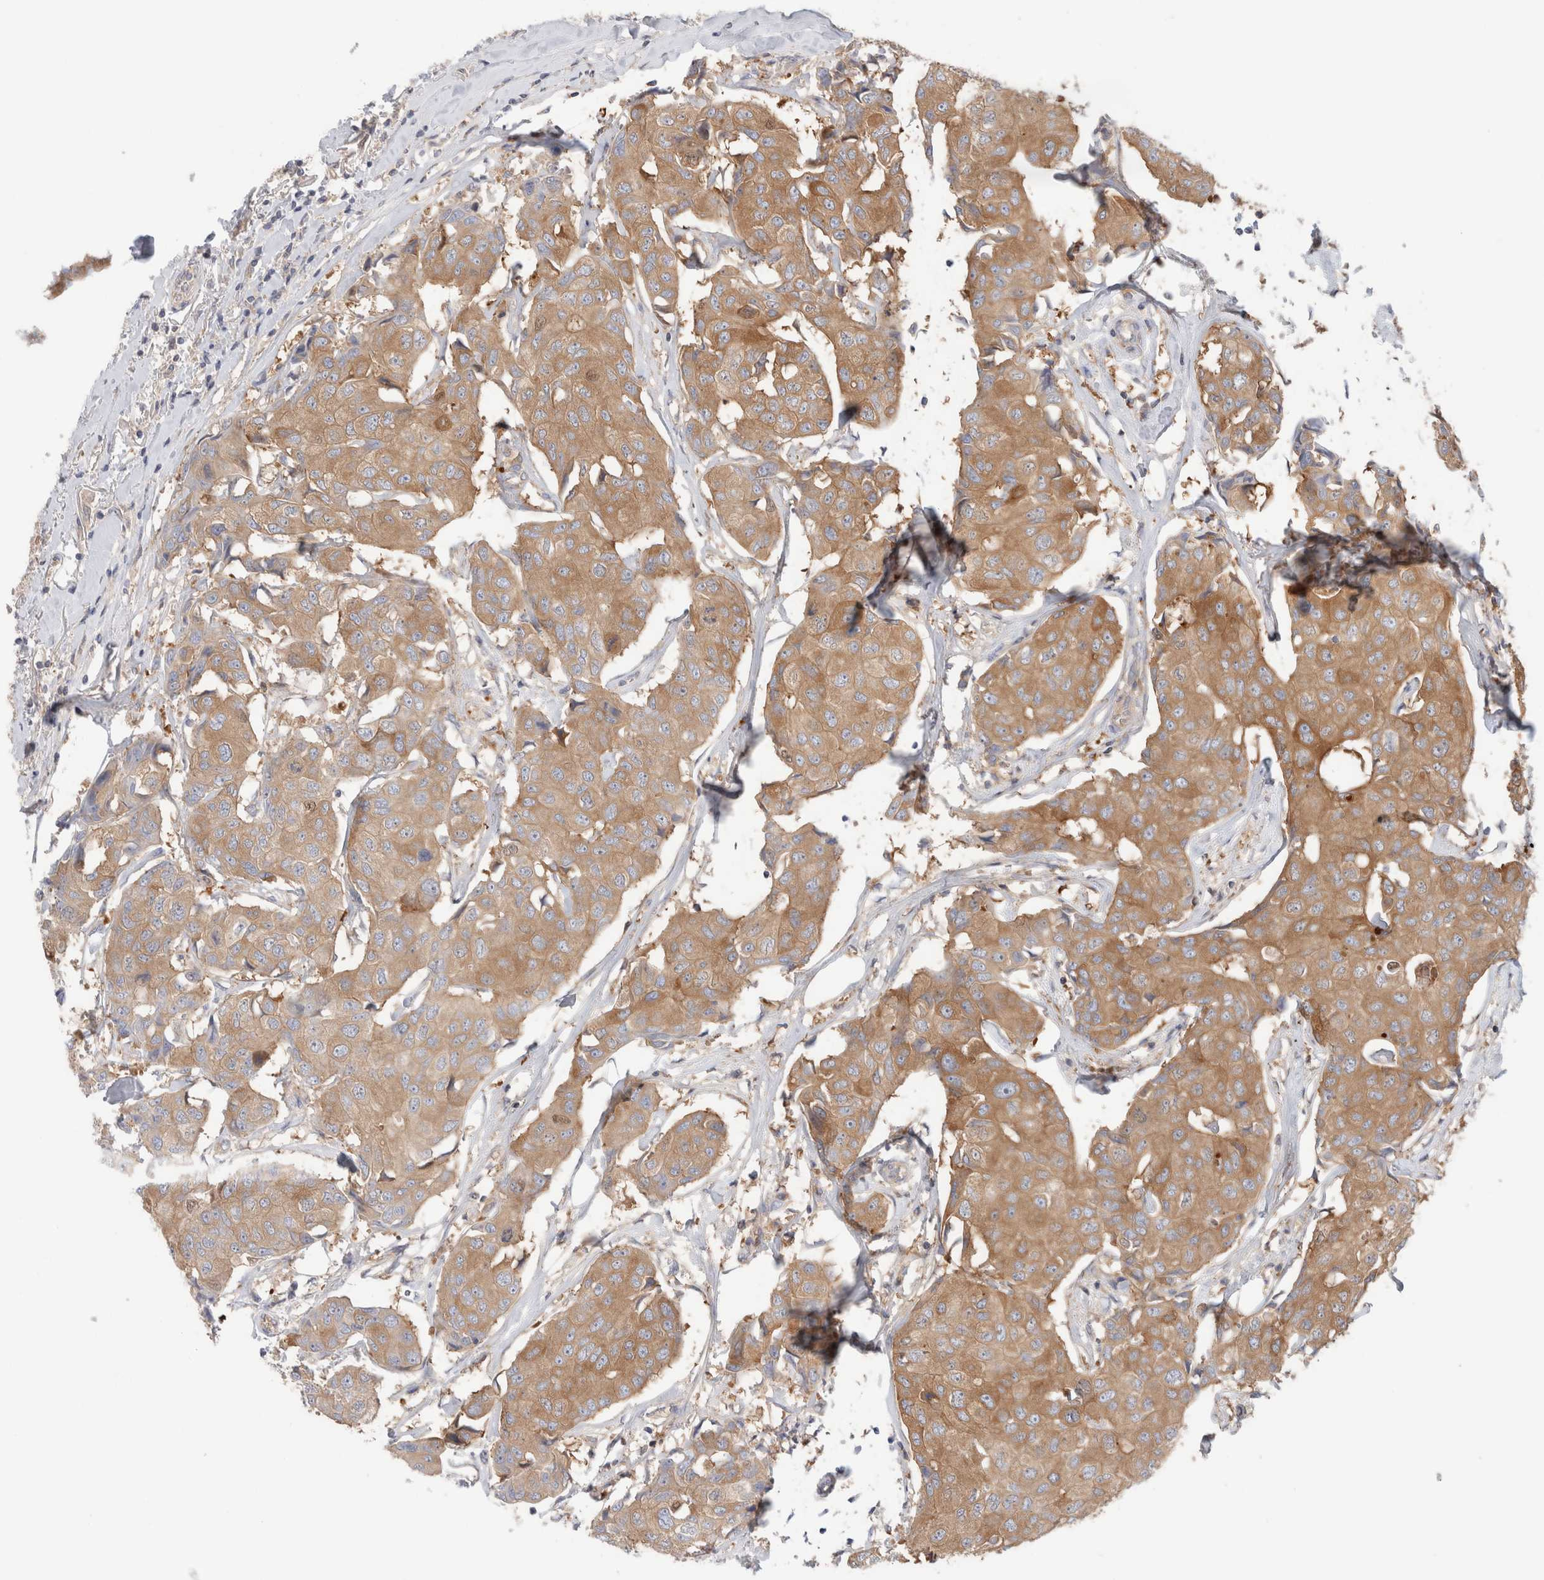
{"staining": {"intensity": "moderate", "quantity": ">75%", "location": "cytoplasmic/membranous"}, "tissue": "breast cancer", "cell_type": "Tumor cells", "image_type": "cancer", "snomed": [{"axis": "morphology", "description": "Duct carcinoma"}, {"axis": "topography", "description": "Breast"}], "caption": "Tumor cells reveal moderate cytoplasmic/membranous positivity in approximately >75% of cells in invasive ductal carcinoma (breast).", "gene": "KLHL14", "patient": {"sex": "female", "age": 80}}